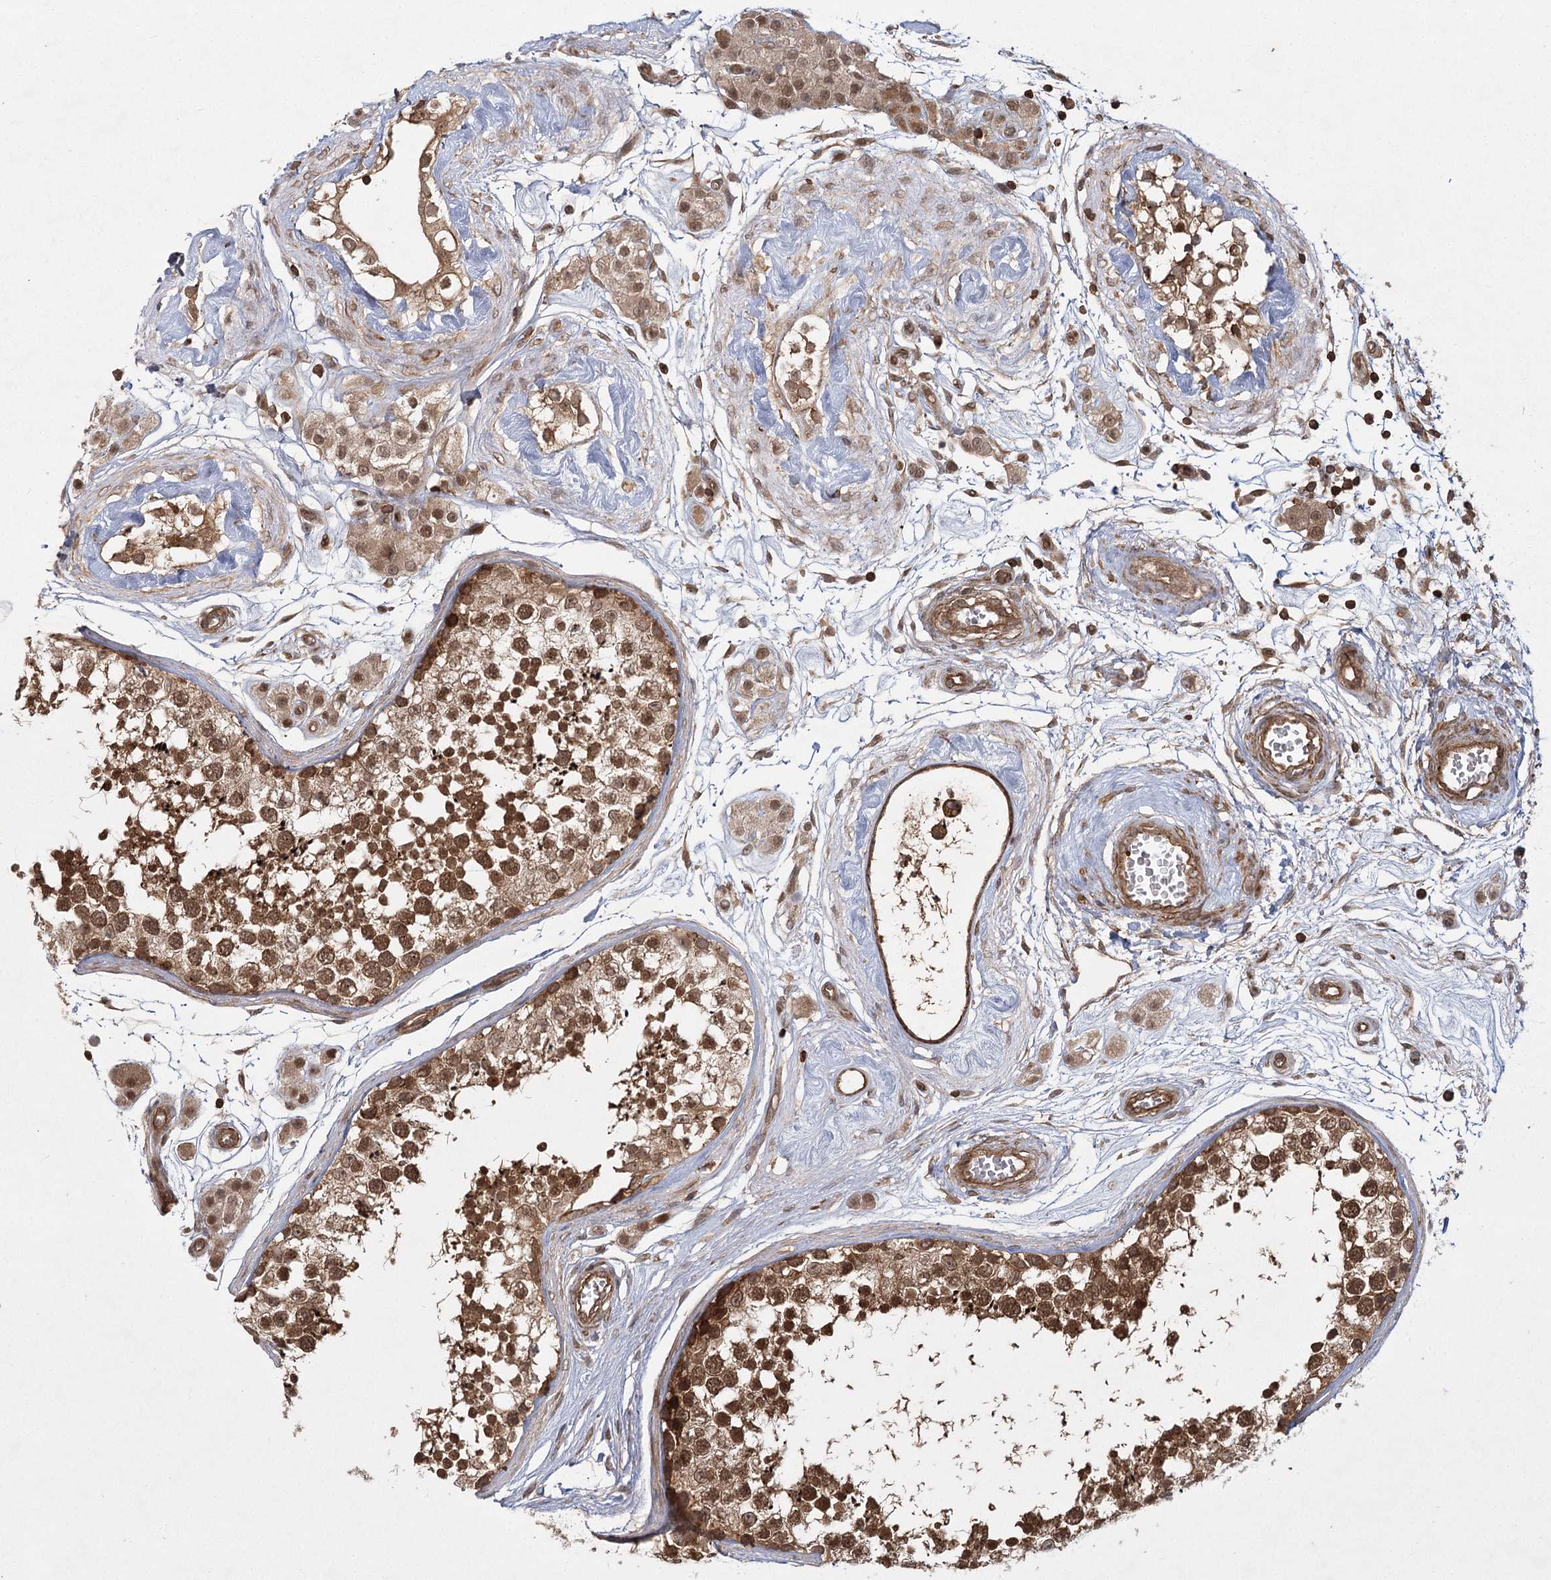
{"staining": {"intensity": "strong", "quantity": ">75%", "location": "cytoplasmic/membranous,nuclear"}, "tissue": "testis", "cell_type": "Cells in seminiferous ducts", "image_type": "normal", "snomed": [{"axis": "morphology", "description": "Normal tissue, NOS"}, {"axis": "topography", "description": "Testis"}], "caption": "Protein positivity by immunohistochemistry (IHC) reveals strong cytoplasmic/membranous,nuclear expression in approximately >75% of cells in seminiferous ducts in benign testis.", "gene": "MDFIC", "patient": {"sex": "male", "age": 56}}